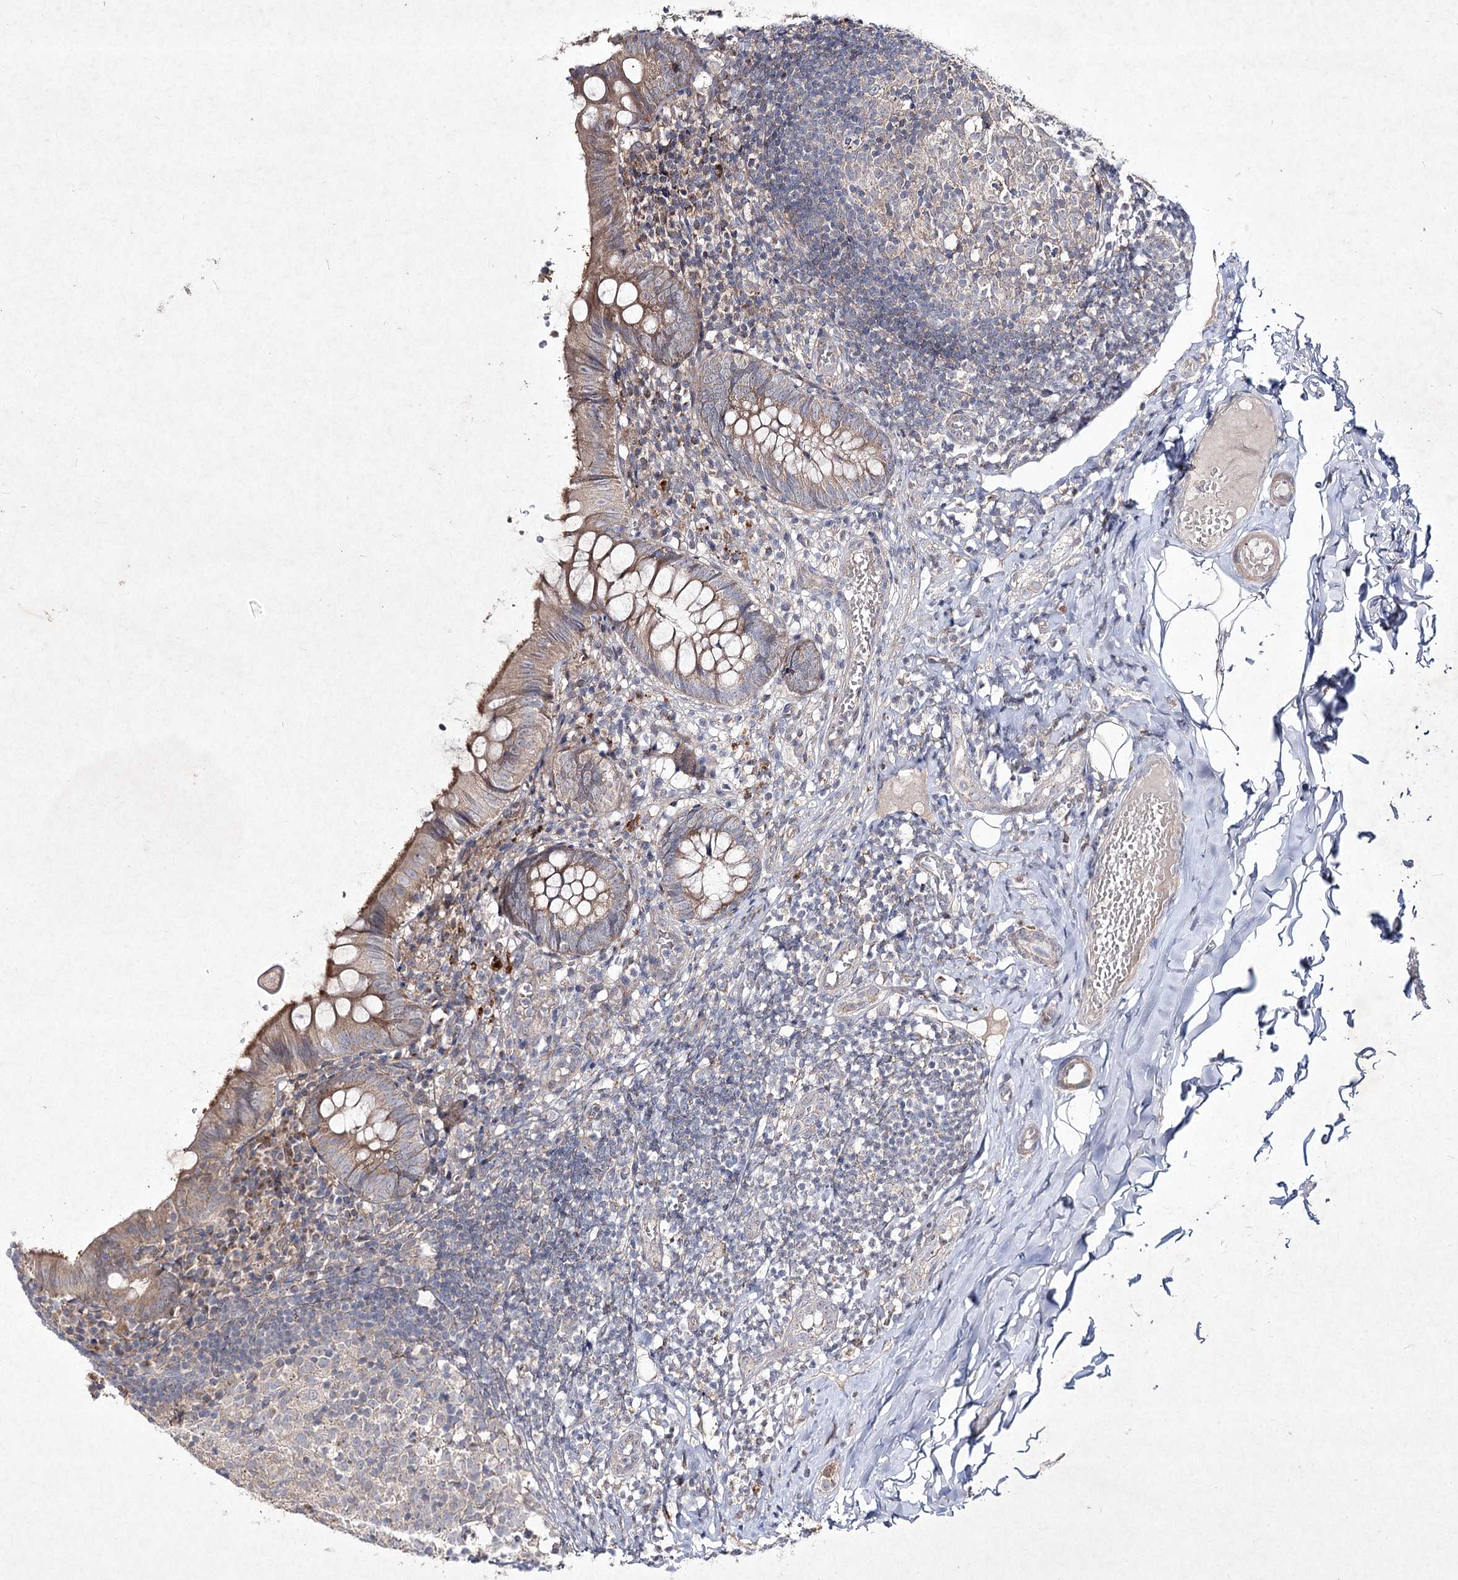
{"staining": {"intensity": "moderate", "quantity": ">75%", "location": "cytoplasmic/membranous"}, "tissue": "appendix", "cell_type": "Glandular cells", "image_type": "normal", "snomed": [{"axis": "morphology", "description": "Normal tissue, NOS"}, {"axis": "topography", "description": "Appendix"}], "caption": "Appendix was stained to show a protein in brown. There is medium levels of moderate cytoplasmic/membranous staining in about >75% of glandular cells. The staining is performed using DAB (3,3'-diaminobenzidine) brown chromogen to label protein expression. The nuclei are counter-stained blue using hematoxylin.", "gene": "CIB2", "patient": {"sex": "male", "age": 8}}